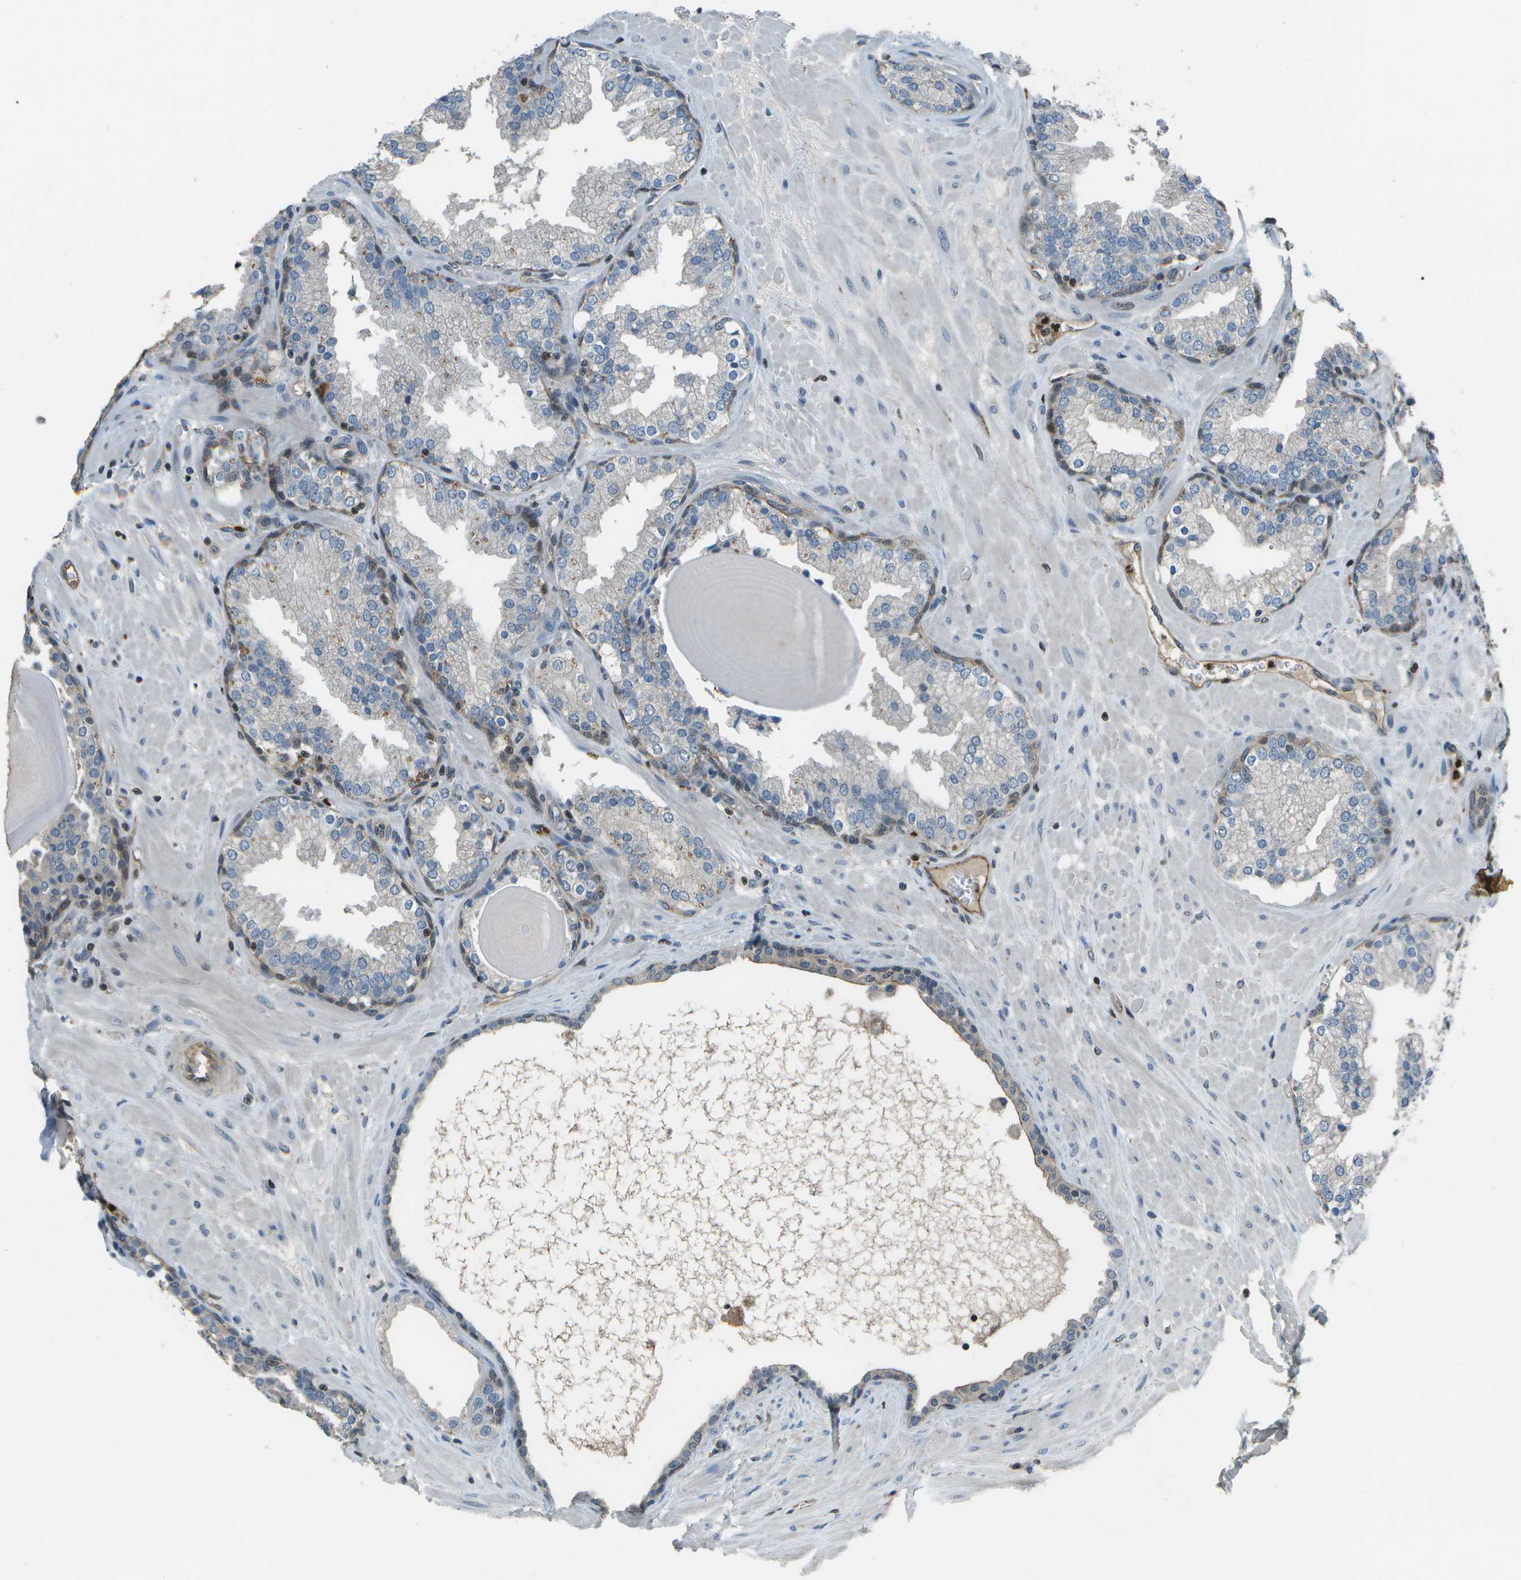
{"staining": {"intensity": "moderate", "quantity": "<25%", "location": "cytoplasmic/membranous"}, "tissue": "prostate", "cell_type": "Glandular cells", "image_type": "normal", "snomed": [{"axis": "morphology", "description": "Normal tissue, NOS"}, {"axis": "topography", "description": "Prostate"}], "caption": "A brown stain shows moderate cytoplasmic/membranous positivity of a protein in glandular cells of normal human prostate. Using DAB (brown) and hematoxylin (blue) stains, captured at high magnification using brightfield microscopy.", "gene": "PDLIM1", "patient": {"sex": "male", "age": 51}}